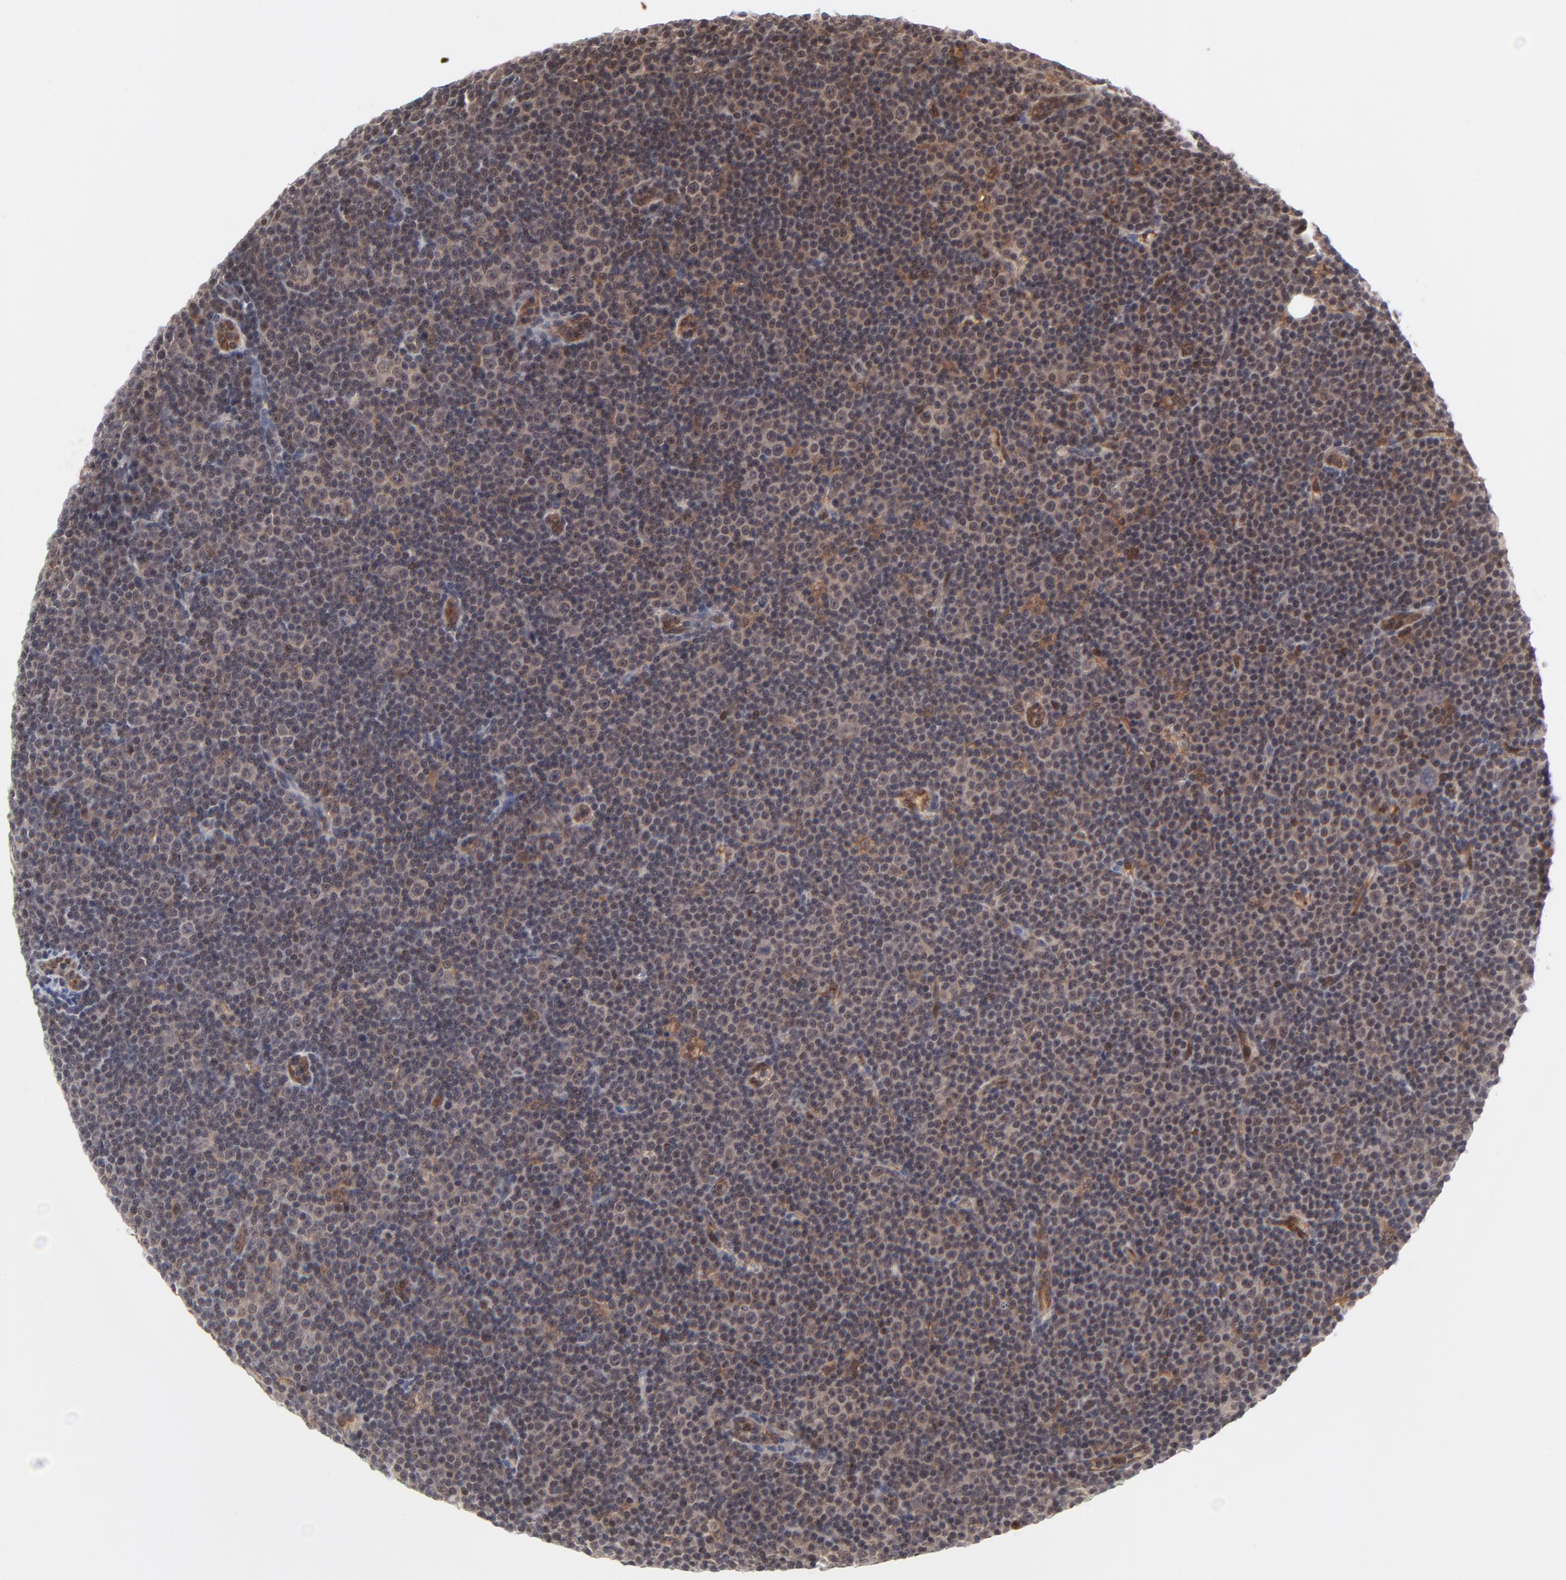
{"staining": {"intensity": "weak", "quantity": "25%-75%", "location": "cytoplasmic/membranous"}, "tissue": "lymphoma", "cell_type": "Tumor cells", "image_type": "cancer", "snomed": [{"axis": "morphology", "description": "Malignant lymphoma, non-Hodgkin's type, Low grade"}, {"axis": "topography", "description": "Lymph node"}], "caption": "Lymphoma was stained to show a protein in brown. There is low levels of weak cytoplasmic/membranous positivity in about 25%-75% of tumor cells. (Stains: DAB in brown, nuclei in blue, Microscopy: brightfield microscopy at high magnification).", "gene": "CASP10", "patient": {"sex": "female", "age": 67}}